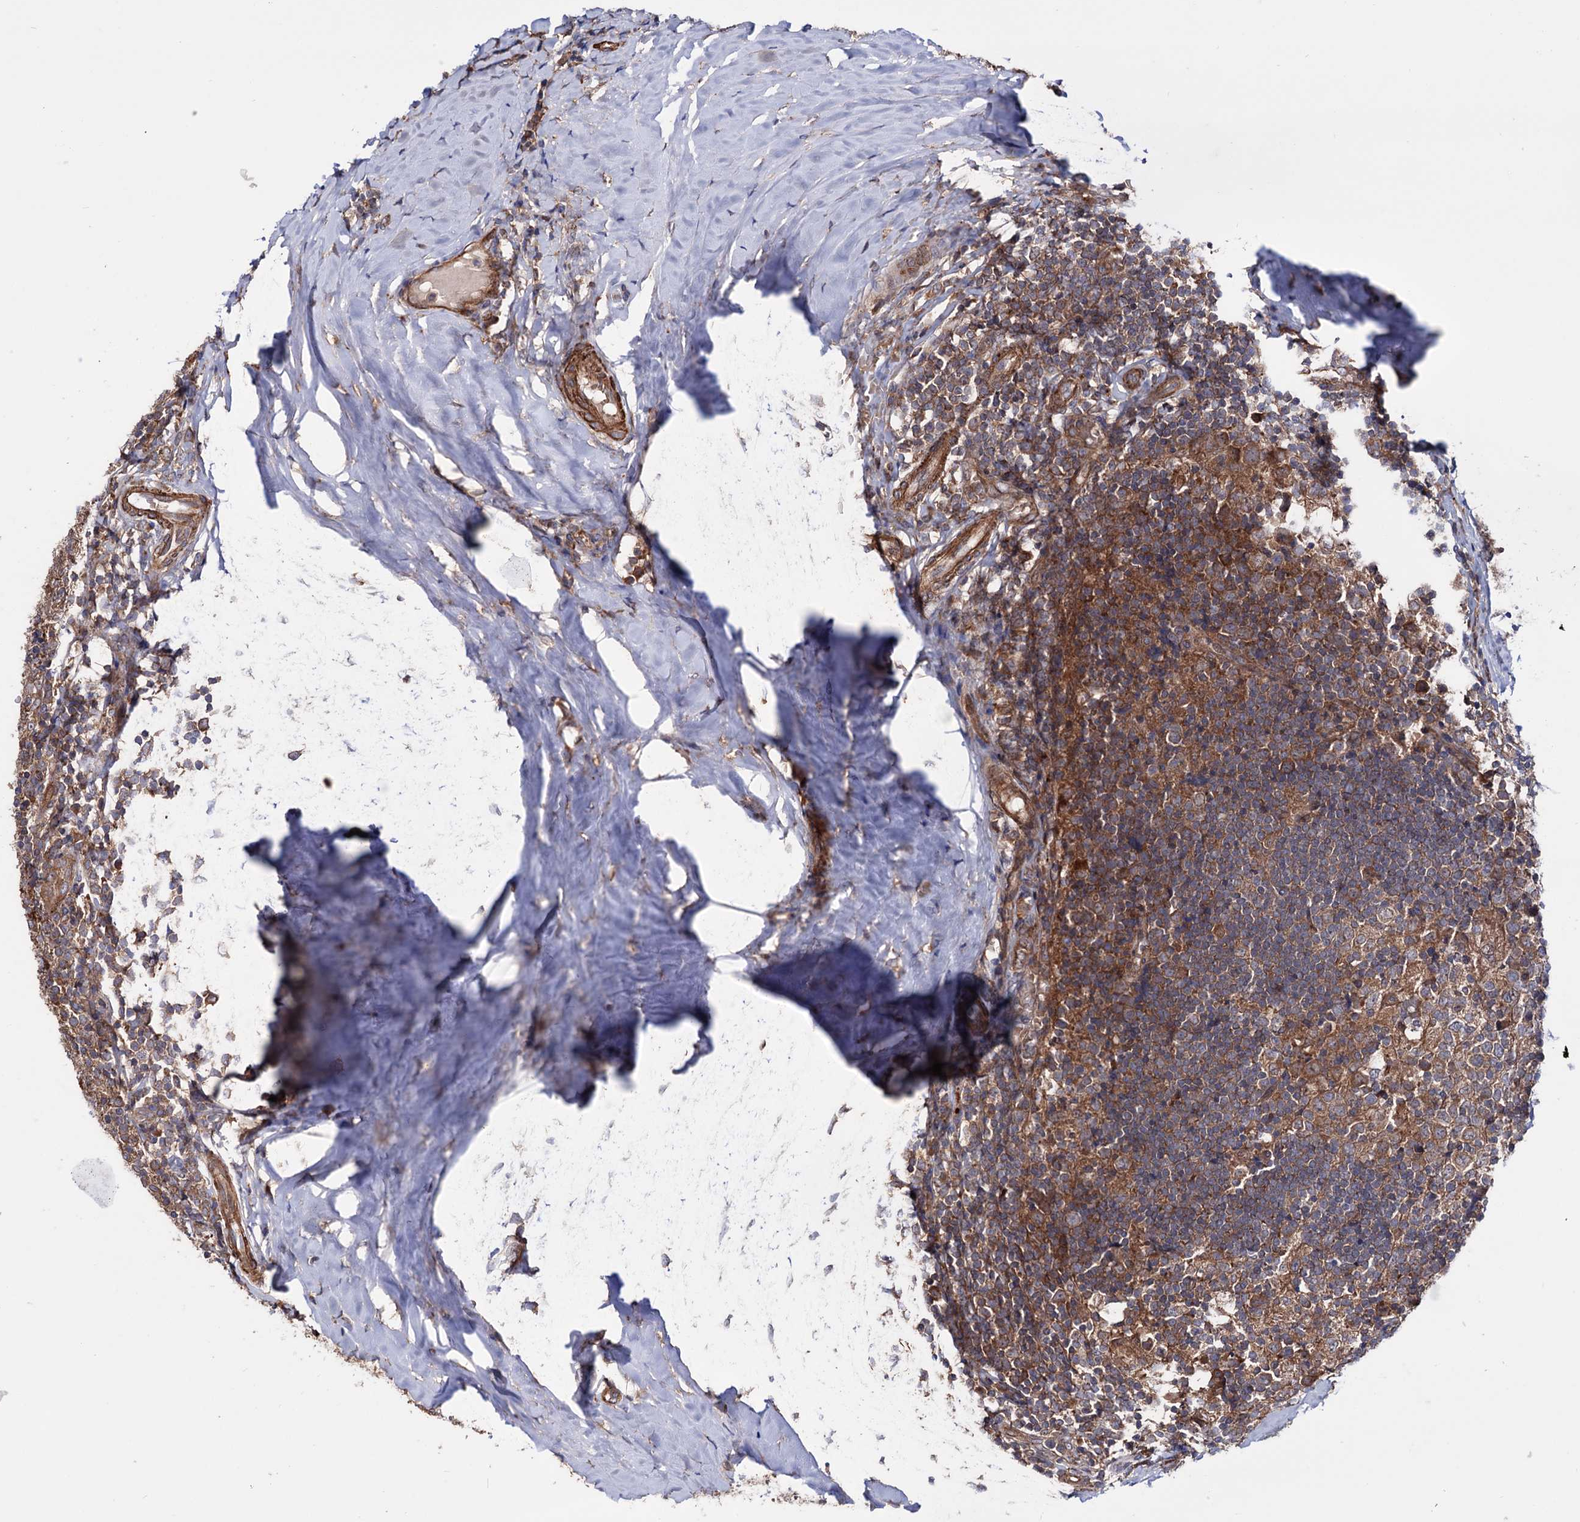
{"staining": {"intensity": "moderate", "quantity": ">75%", "location": "cytoplasmic/membranous"}, "tissue": "tonsil", "cell_type": "Germinal center cells", "image_type": "normal", "snomed": [{"axis": "morphology", "description": "Normal tissue, NOS"}, {"axis": "topography", "description": "Tonsil"}], "caption": "High-power microscopy captured an IHC micrograph of normal tonsil, revealing moderate cytoplasmic/membranous positivity in about >75% of germinal center cells.", "gene": "FERMT2", "patient": {"sex": "female", "age": 19}}